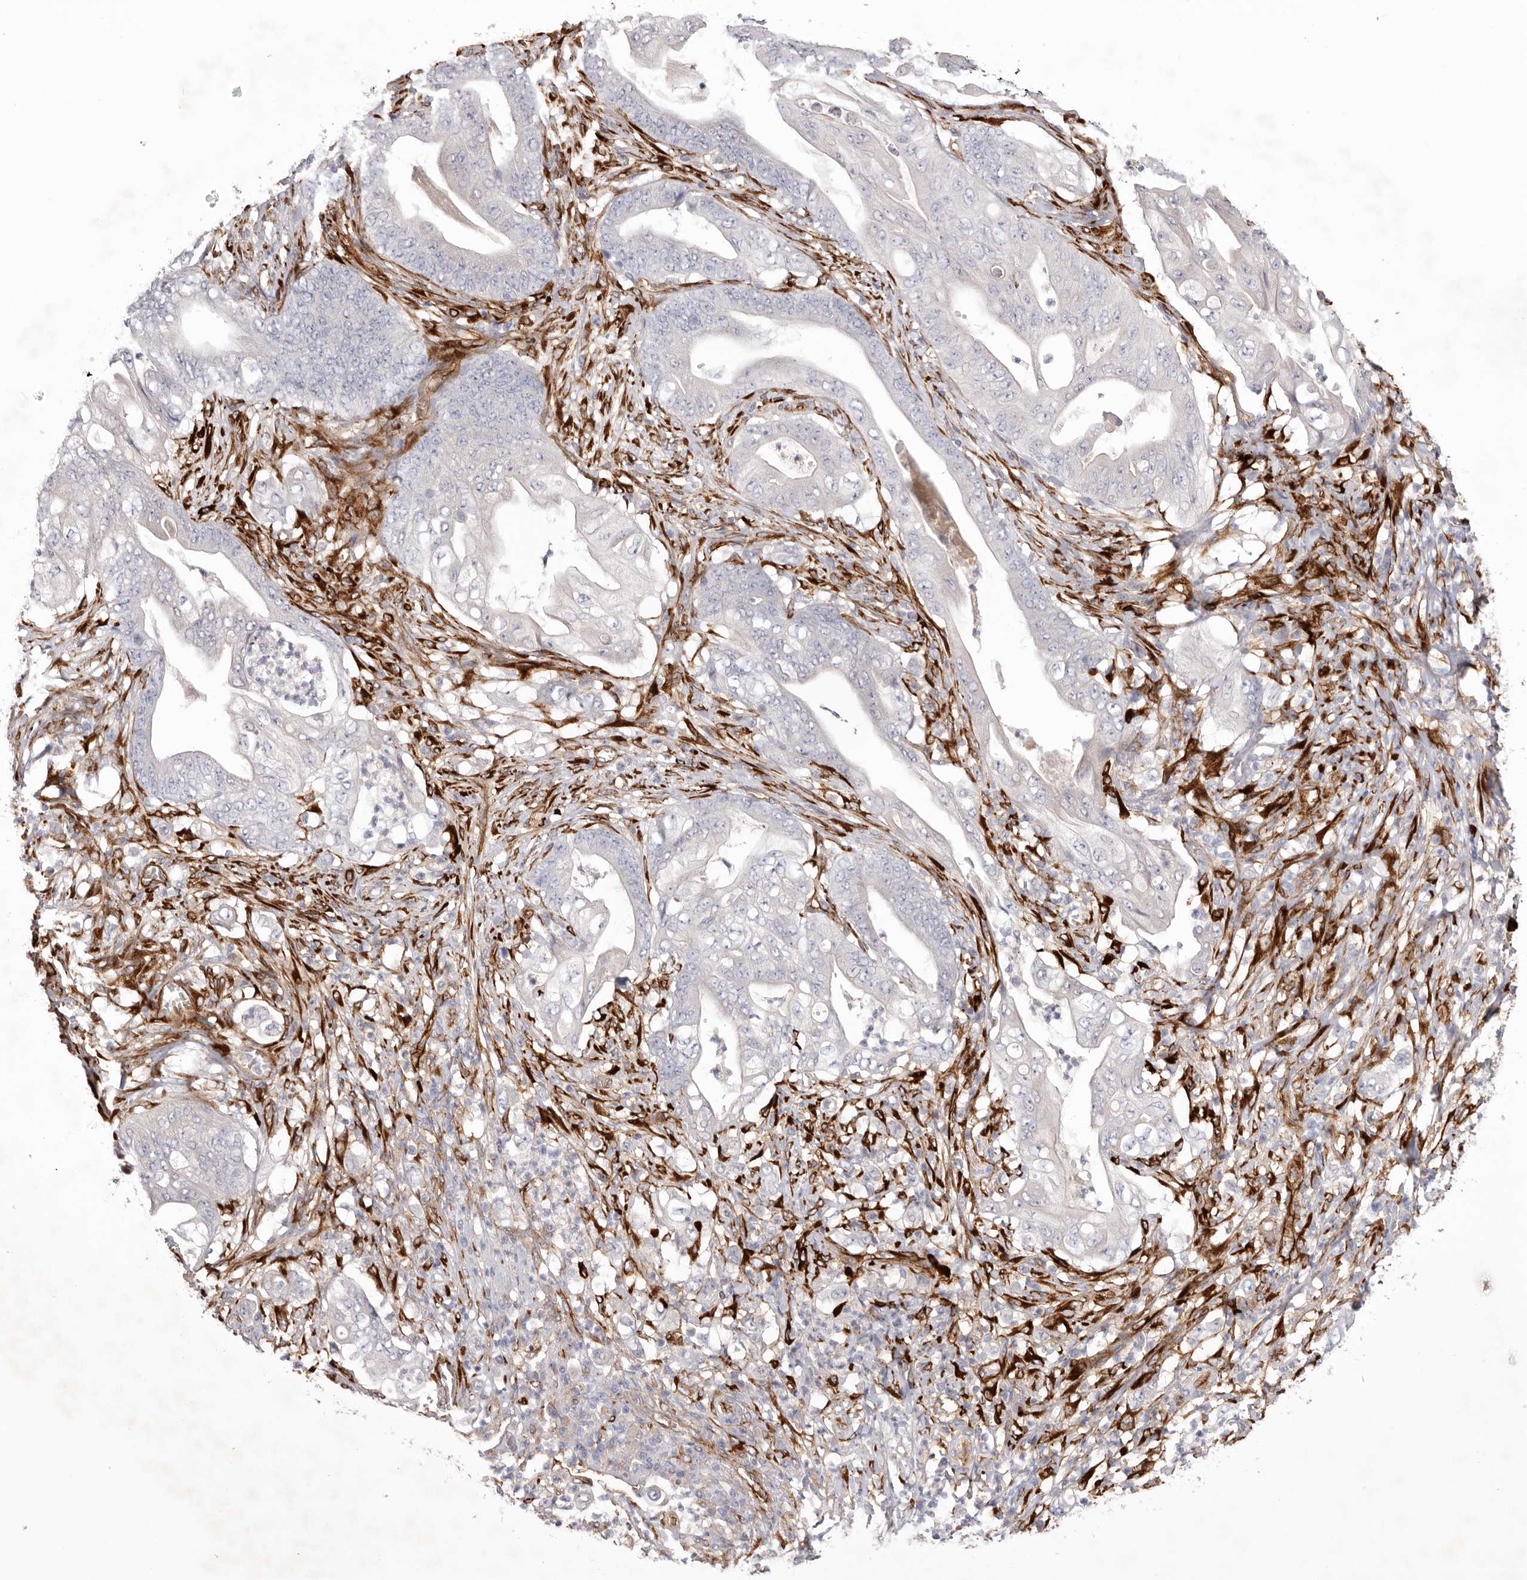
{"staining": {"intensity": "negative", "quantity": "none", "location": "none"}, "tissue": "stomach cancer", "cell_type": "Tumor cells", "image_type": "cancer", "snomed": [{"axis": "morphology", "description": "Adenocarcinoma, NOS"}, {"axis": "topography", "description": "Stomach"}], "caption": "The photomicrograph displays no significant staining in tumor cells of stomach cancer (adenocarcinoma).", "gene": "LRRC66", "patient": {"sex": "female", "age": 73}}